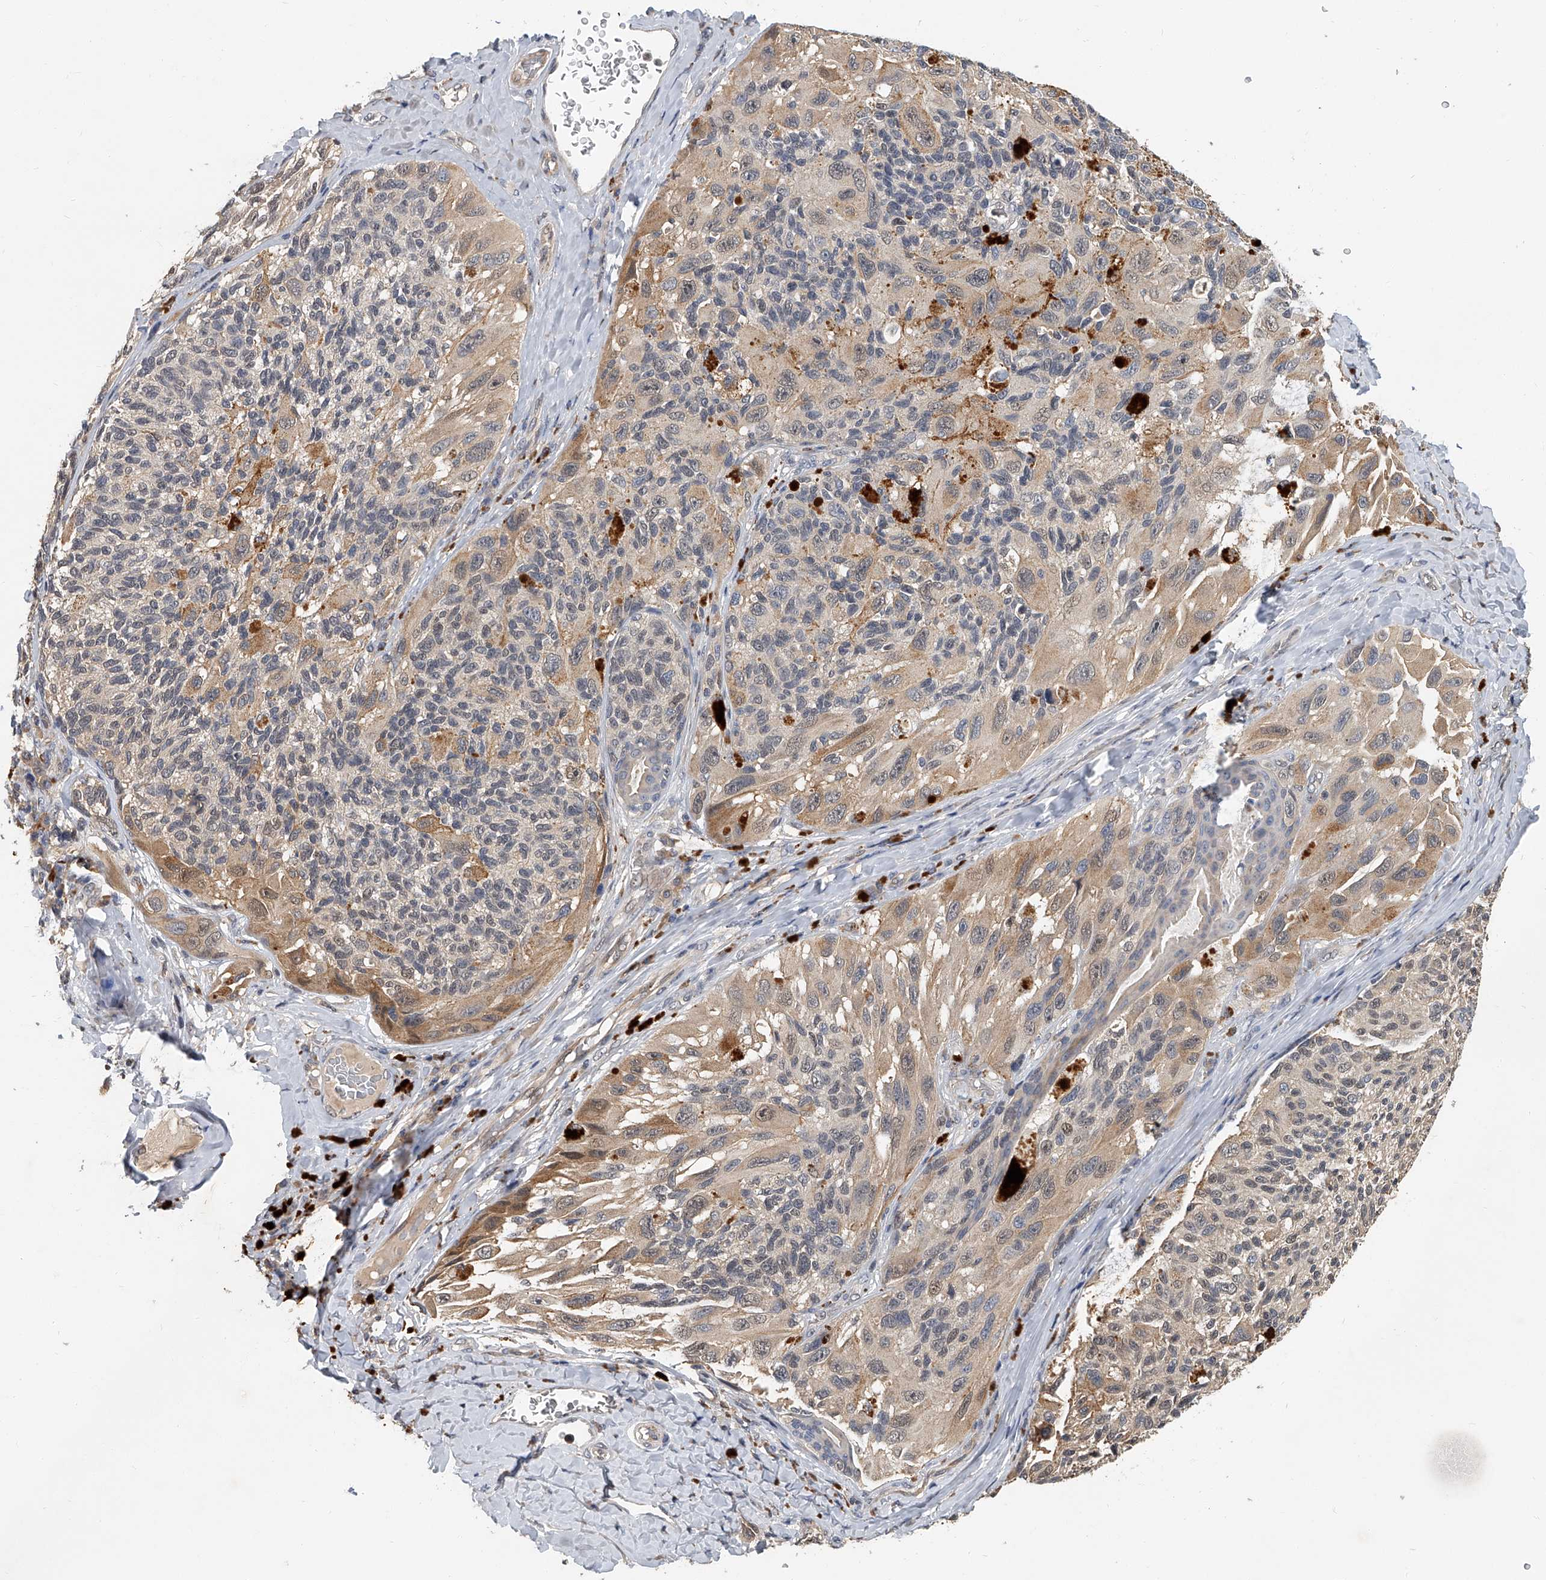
{"staining": {"intensity": "weak", "quantity": ">75%", "location": "cytoplasmic/membranous"}, "tissue": "melanoma", "cell_type": "Tumor cells", "image_type": "cancer", "snomed": [{"axis": "morphology", "description": "Malignant melanoma, NOS"}, {"axis": "topography", "description": "Skin"}], "caption": "Immunohistochemistry (IHC) of human melanoma reveals low levels of weak cytoplasmic/membranous expression in about >75% of tumor cells.", "gene": "JAG2", "patient": {"sex": "female", "age": 73}}